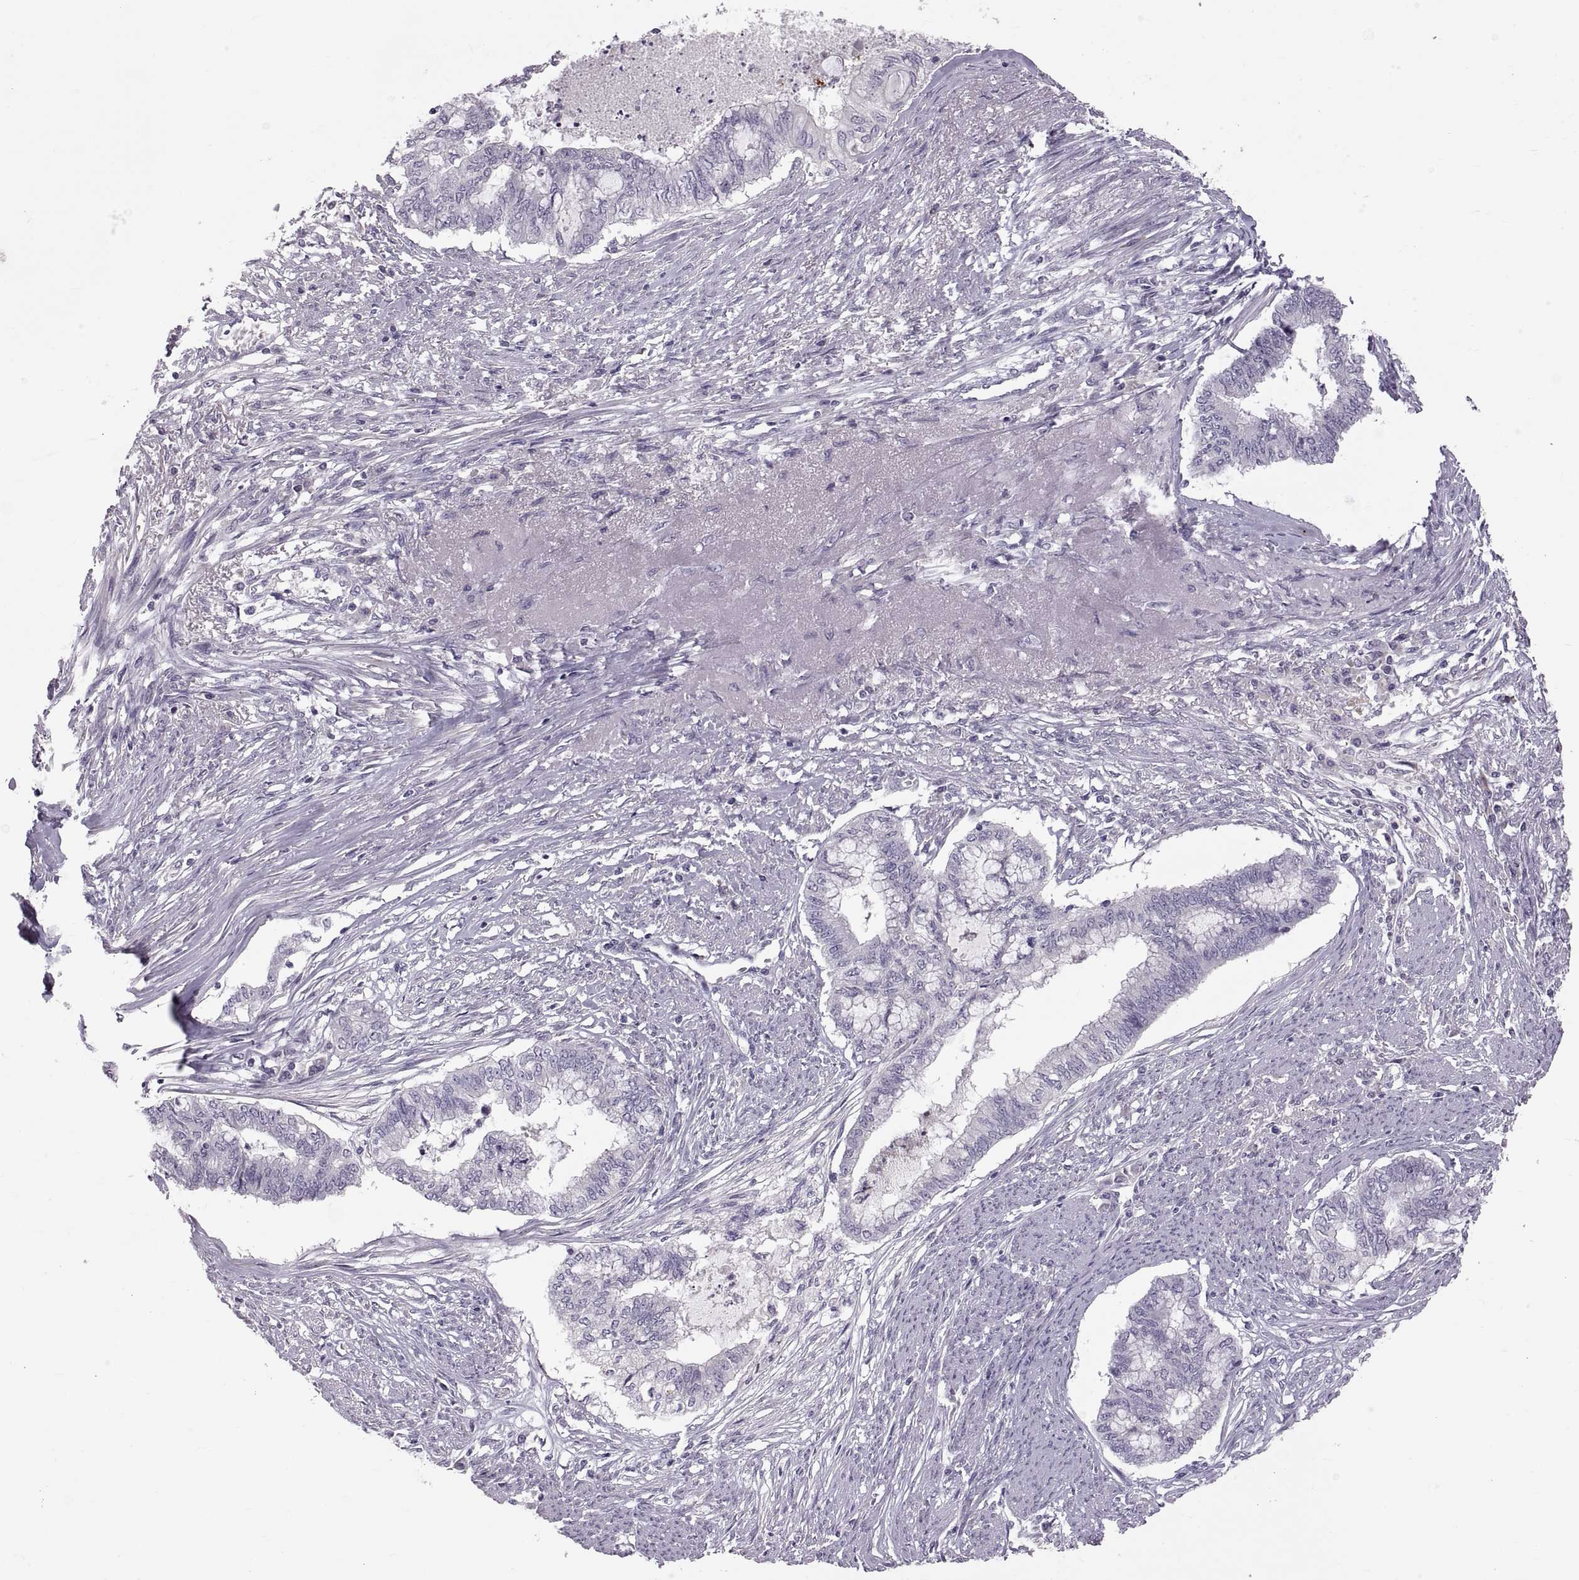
{"staining": {"intensity": "negative", "quantity": "none", "location": "none"}, "tissue": "endometrial cancer", "cell_type": "Tumor cells", "image_type": "cancer", "snomed": [{"axis": "morphology", "description": "Adenocarcinoma, NOS"}, {"axis": "topography", "description": "Endometrium"}], "caption": "The immunohistochemistry (IHC) photomicrograph has no significant expression in tumor cells of endometrial cancer tissue.", "gene": "WFDC8", "patient": {"sex": "female", "age": 79}}